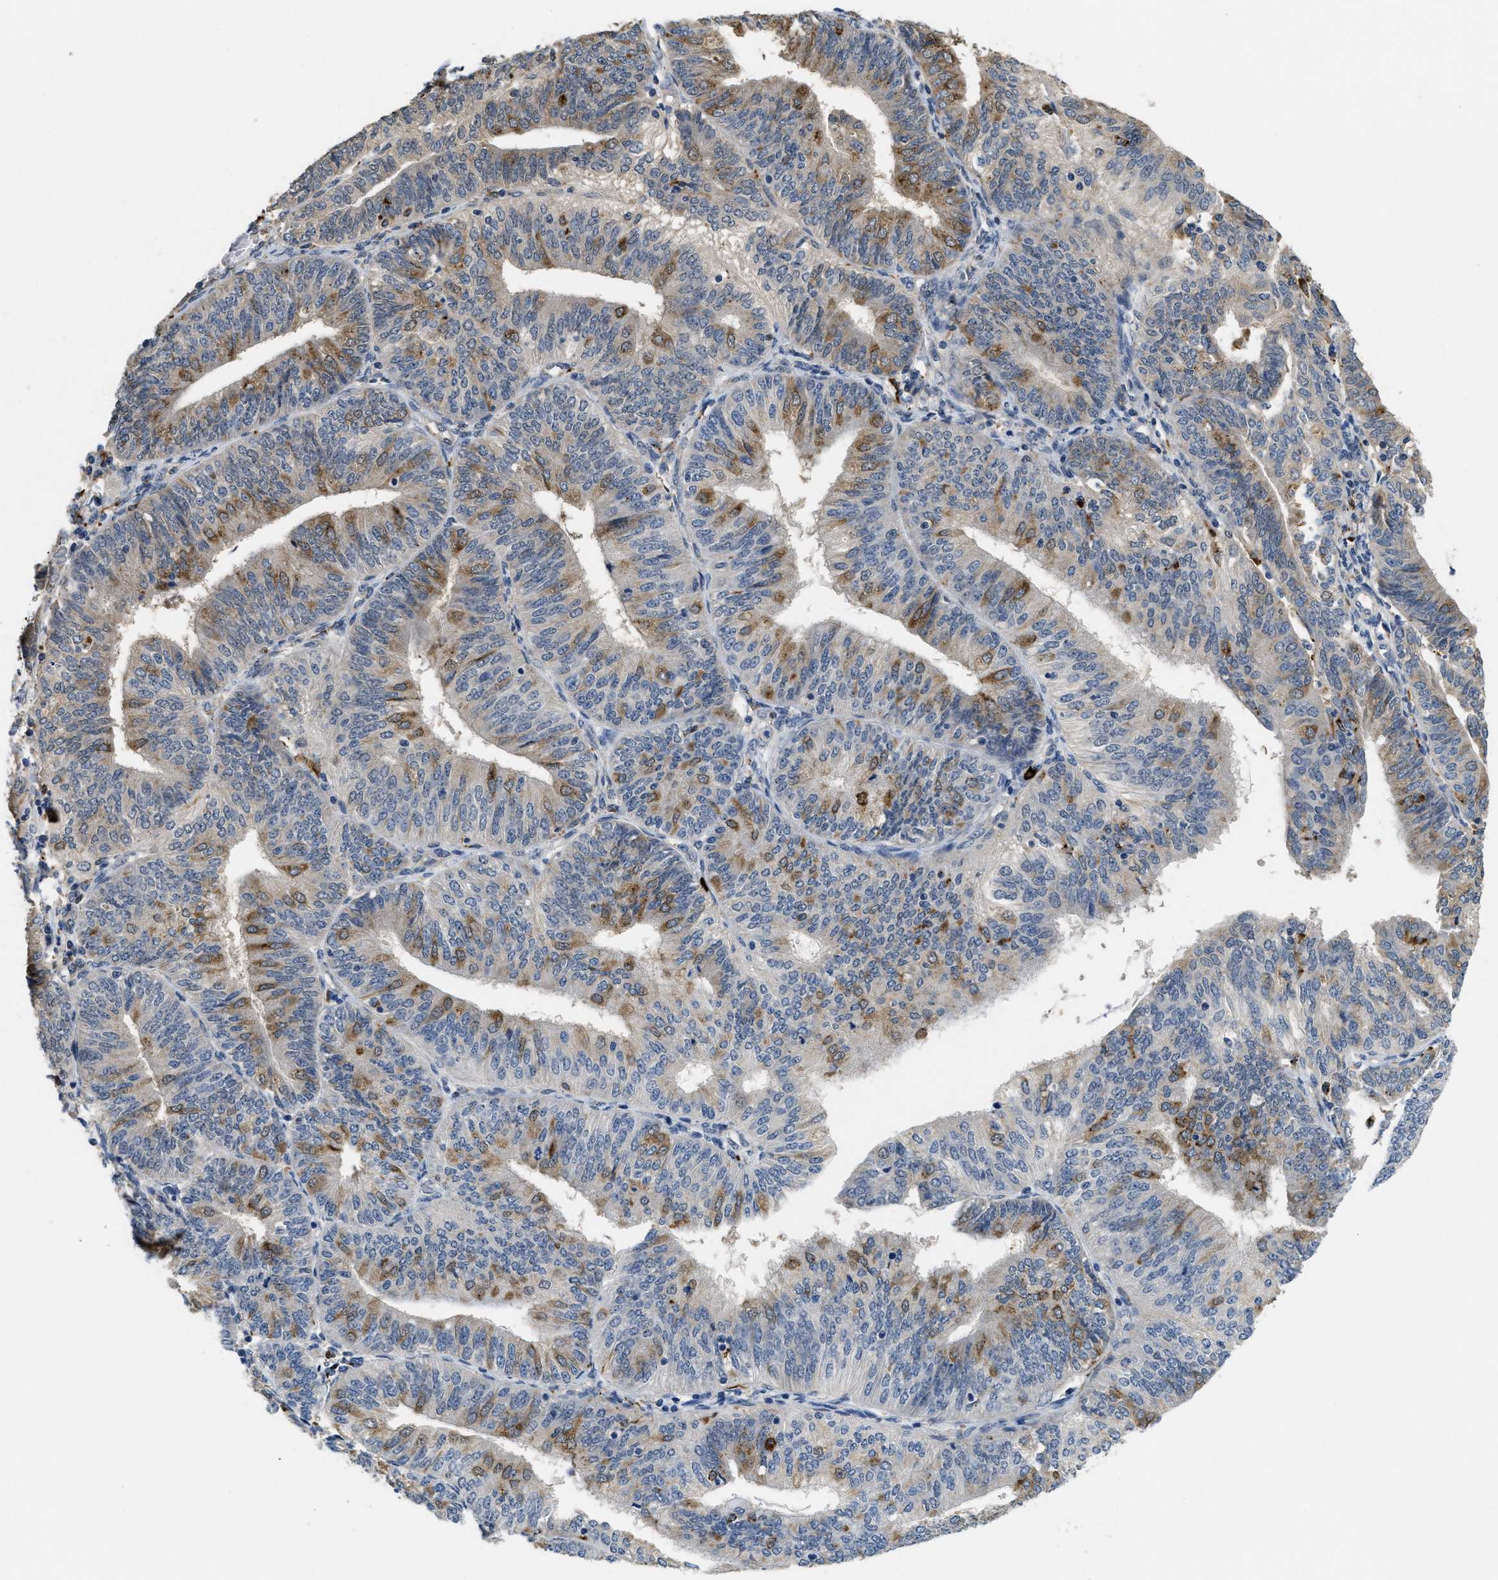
{"staining": {"intensity": "moderate", "quantity": "25%-75%", "location": "cytoplasmic/membranous"}, "tissue": "endometrial cancer", "cell_type": "Tumor cells", "image_type": "cancer", "snomed": [{"axis": "morphology", "description": "Adenocarcinoma, NOS"}, {"axis": "topography", "description": "Endometrium"}], "caption": "A medium amount of moderate cytoplasmic/membranous positivity is appreciated in about 25%-75% of tumor cells in endometrial cancer (adenocarcinoma) tissue.", "gene": "BMPR2", "patient": {"sex": "female", "age": 58}}